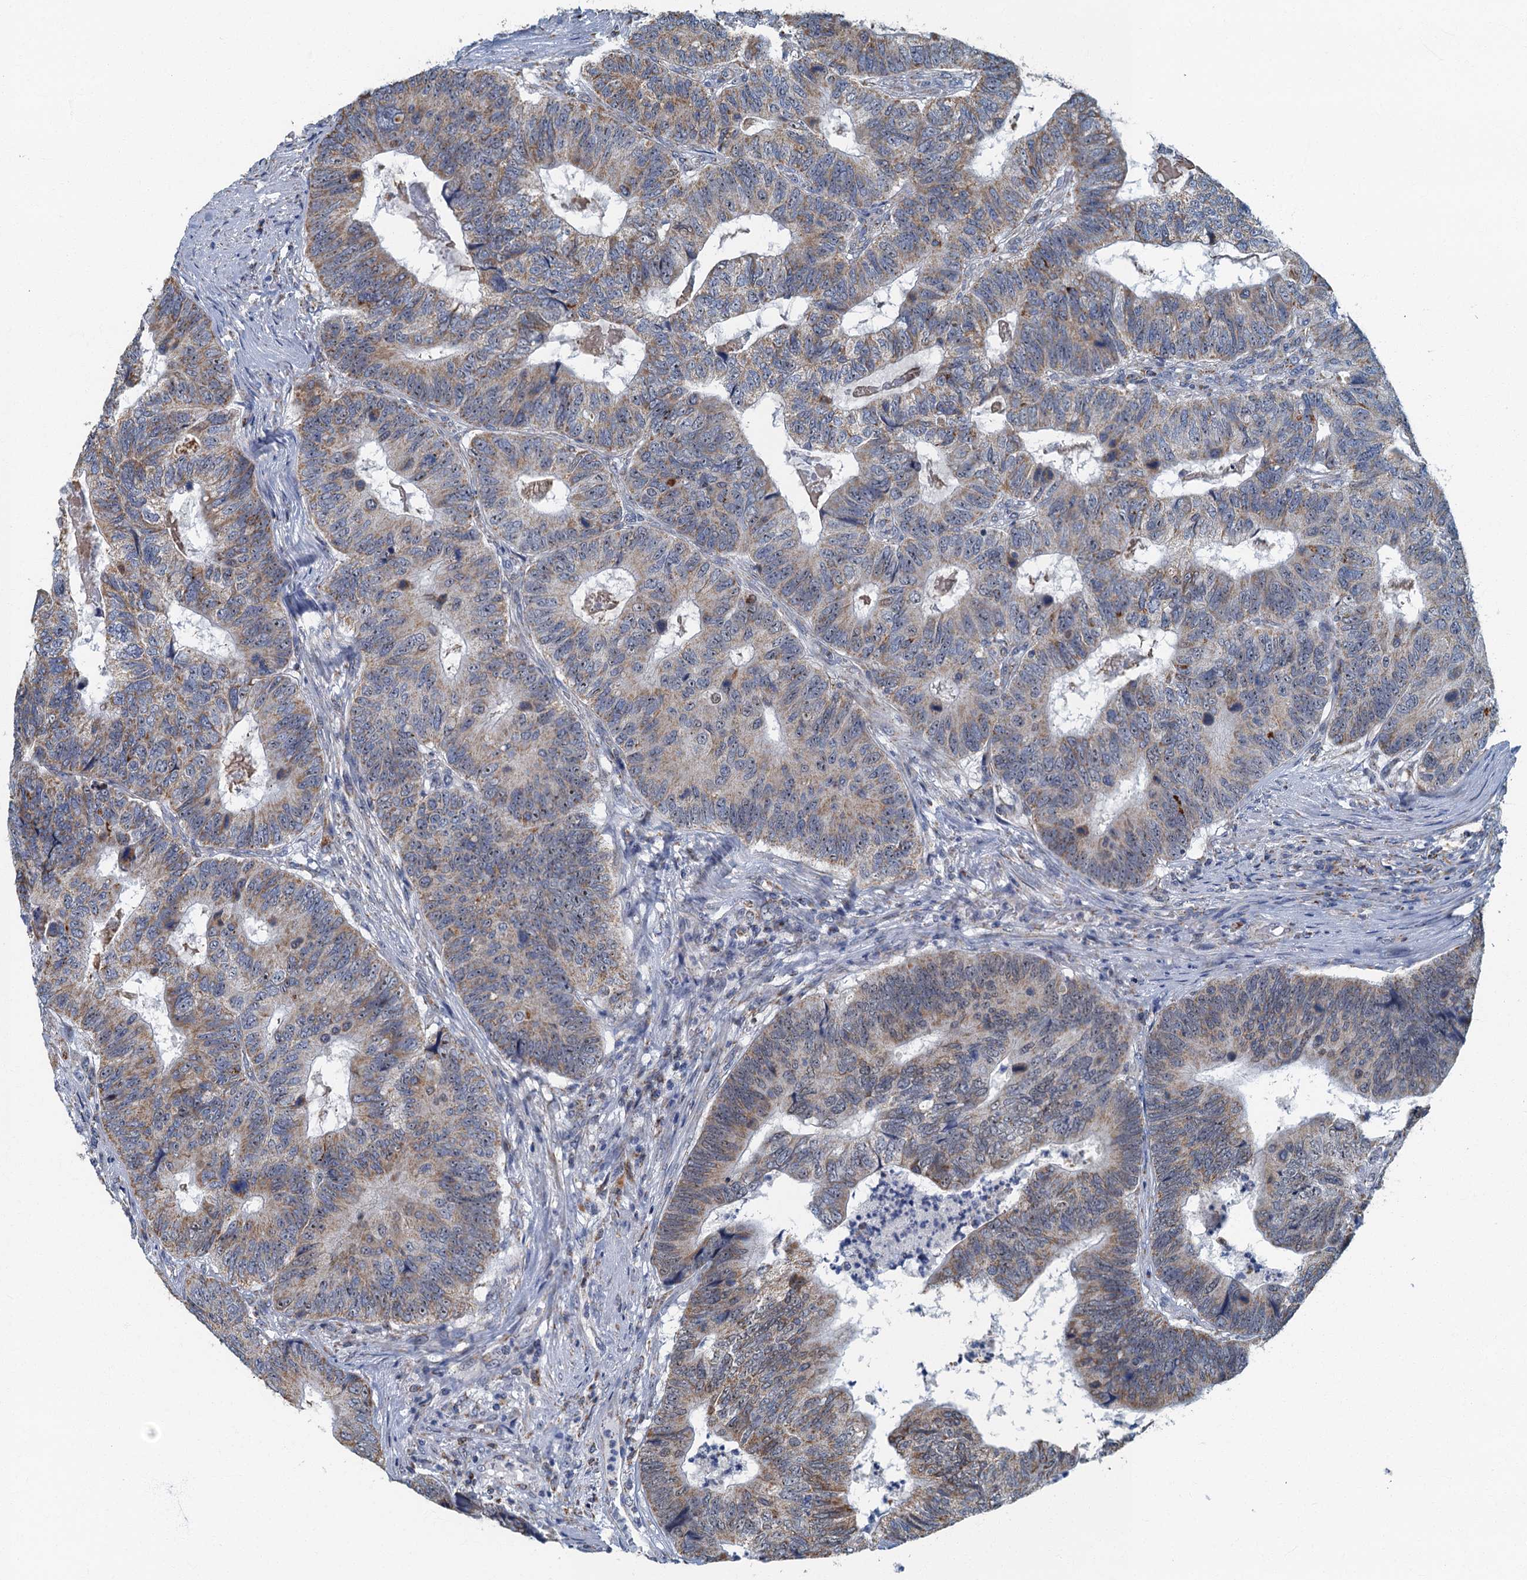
{"staining": {"intensity": "moderate", "quantity": ">75%", "location": "cytoplasmic/membranous"}, "tissue": "colorectal cancer", "cell_type": "Tumor cells", "image_type": "cancer", "snomed": [{"axis": "morphology", "description": "Adenocarcinoma, NOS"}, {"axis": "topography", "description": "Colon"}], "caption": "Tumor cells demonstrate moderate cytoplasmic/membranous staining in approximately >75% of cells in colorectal cancer. The protein of interest is stained brown, and the nuclei are stained in blue (DAB (3,3'-diaminobenzidine) IHC with brightfield microscopy, high magnification).", "gene": "RAD9B", "patient": {"sex": "female", "age": 67}}